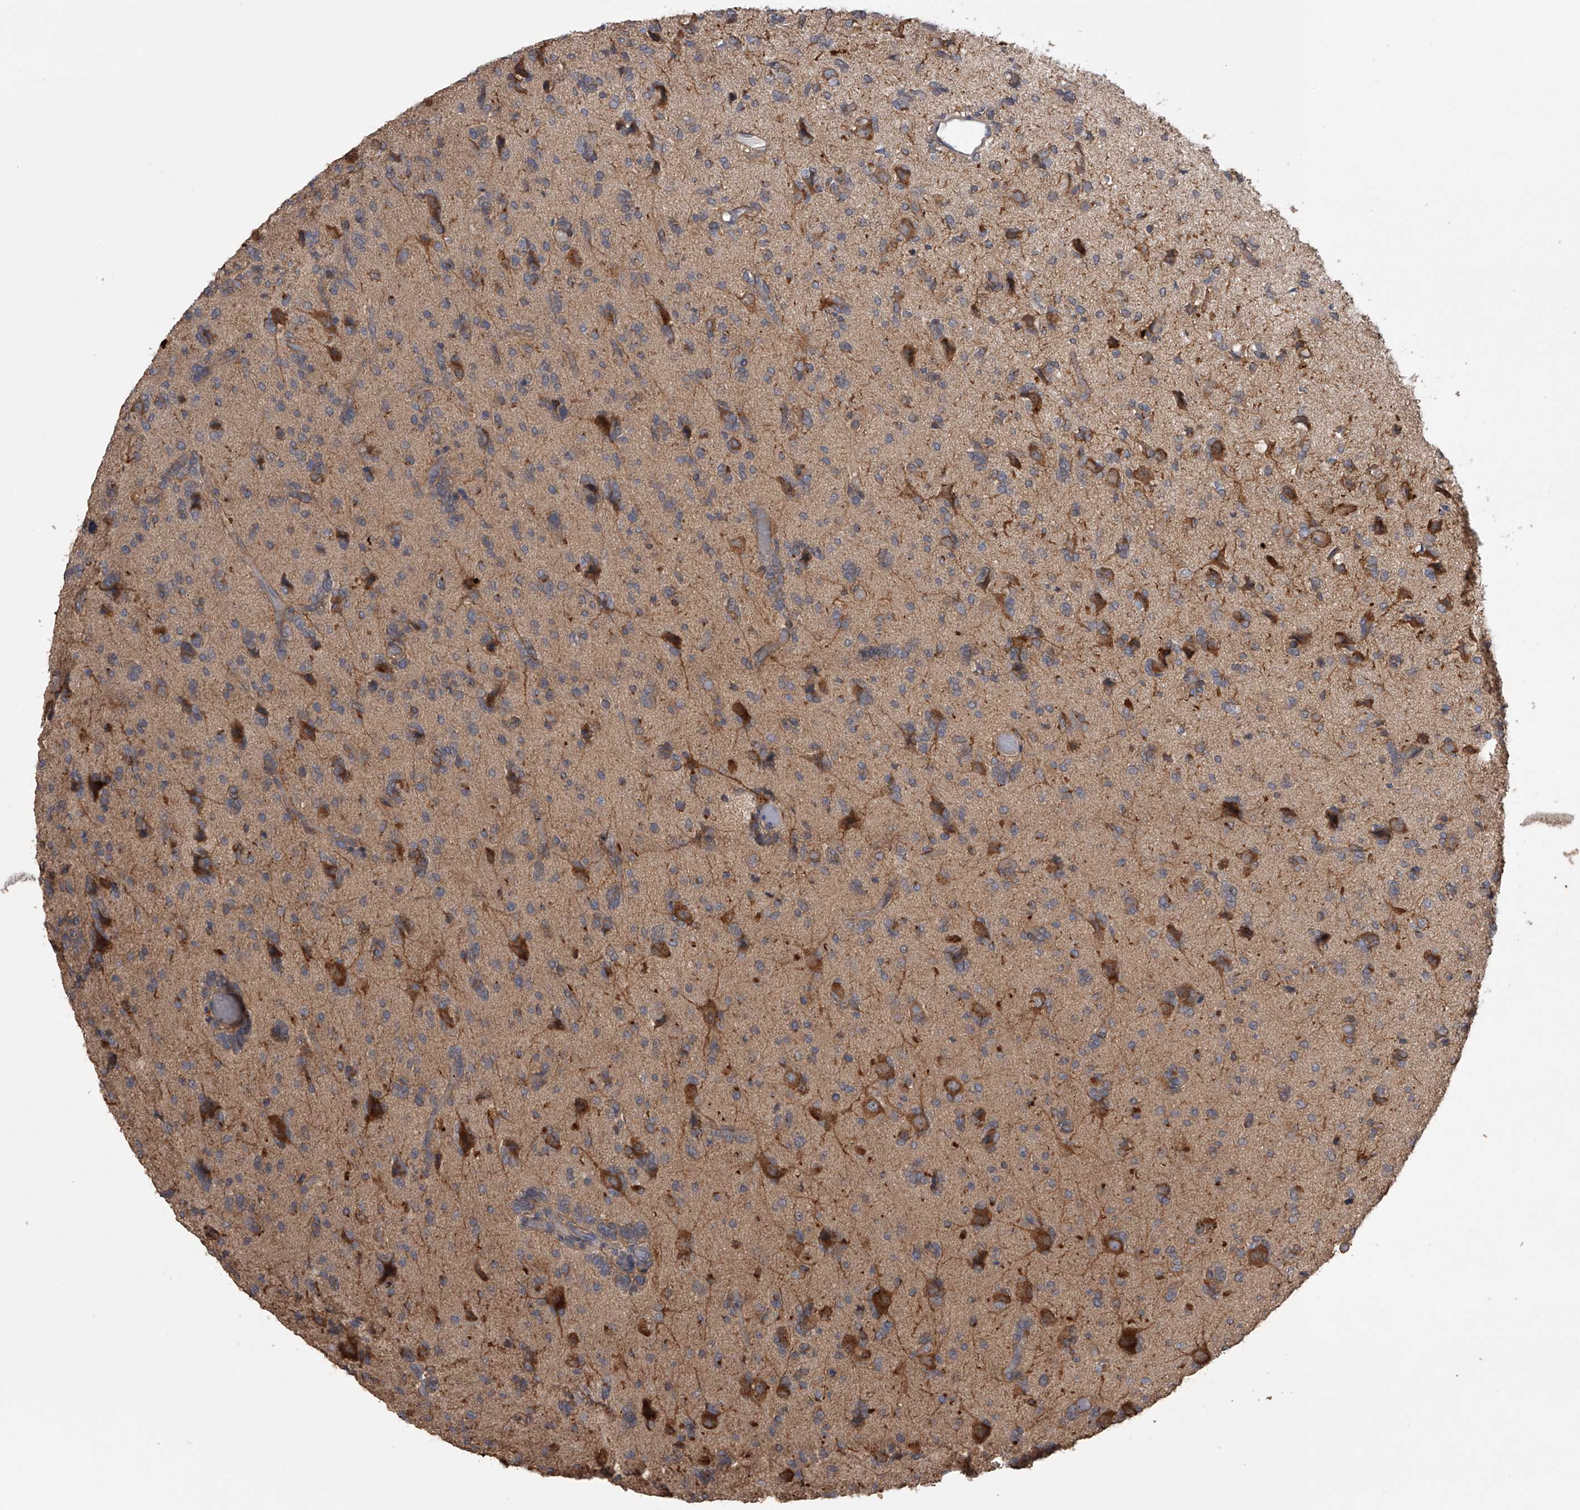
{"staining": {"intensity": "weak", "quantity": "25%-75%", "location": "cytoplasmic/membranous"}, "tissue": "glioma", "cell_type": "Tumor cells", "image_type": "cancer", "snomed": [{"axis": "morphology", "description": "Glioma, malignant, High grade"}, {"axis": "topography", "description": "Brain"}], "caption": "Glioma stained with IHC displays weak cytoplasmic/membranous staining in about 25%-75% of tumor cells.", "gene": "ZNF343", "patient": {"sex": "female", "age": 59}}